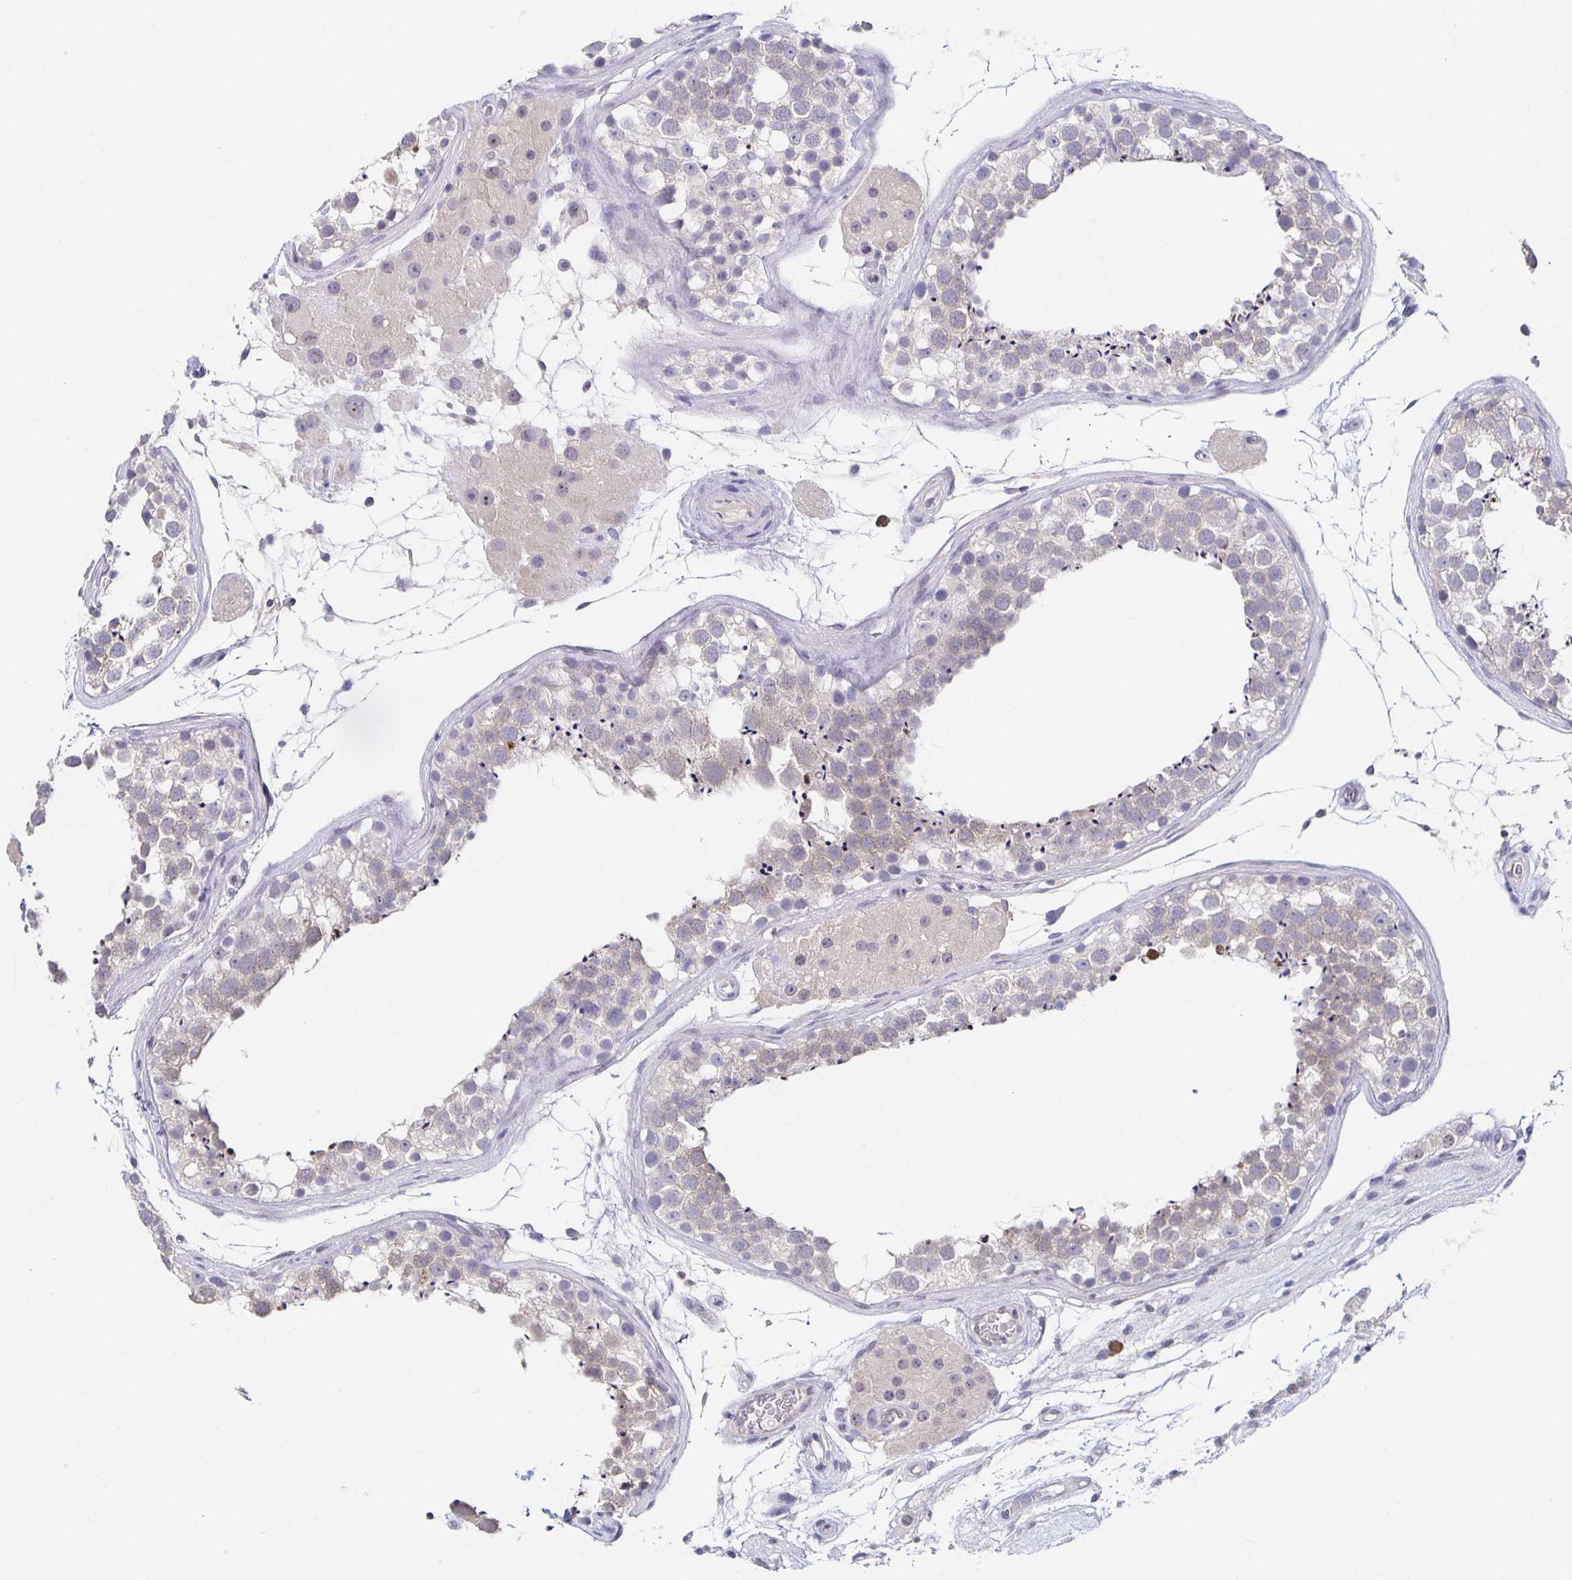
{"staining": {"intensity": "weak", "quantity": "25%-75%", "location": "cytoplasmic/membranous"}, "tissue": "testis", "cell_type": "Cells in seminiferous ducts", "image_type": "normal", "snomed": [{"axis": "morphology", "description": "Normal tissue, NOS"}, {"axis": "morphology", "description": "Seminoma, NOS"}, {"axis": "topography", "description": "Testis"}], "caption": "Brown immunohistochemical staining in unremarkable human testis reveals weak cytoplasmic/membranous expression in approximately 25%-75% of cells in seminiferous ducts. Using DAB (brown) and hematoxylin (blue) stains, captured at high magnification using brightfield microscopy.", "gene": "BAD", "patient": {"sex": "male", "age": 65}}